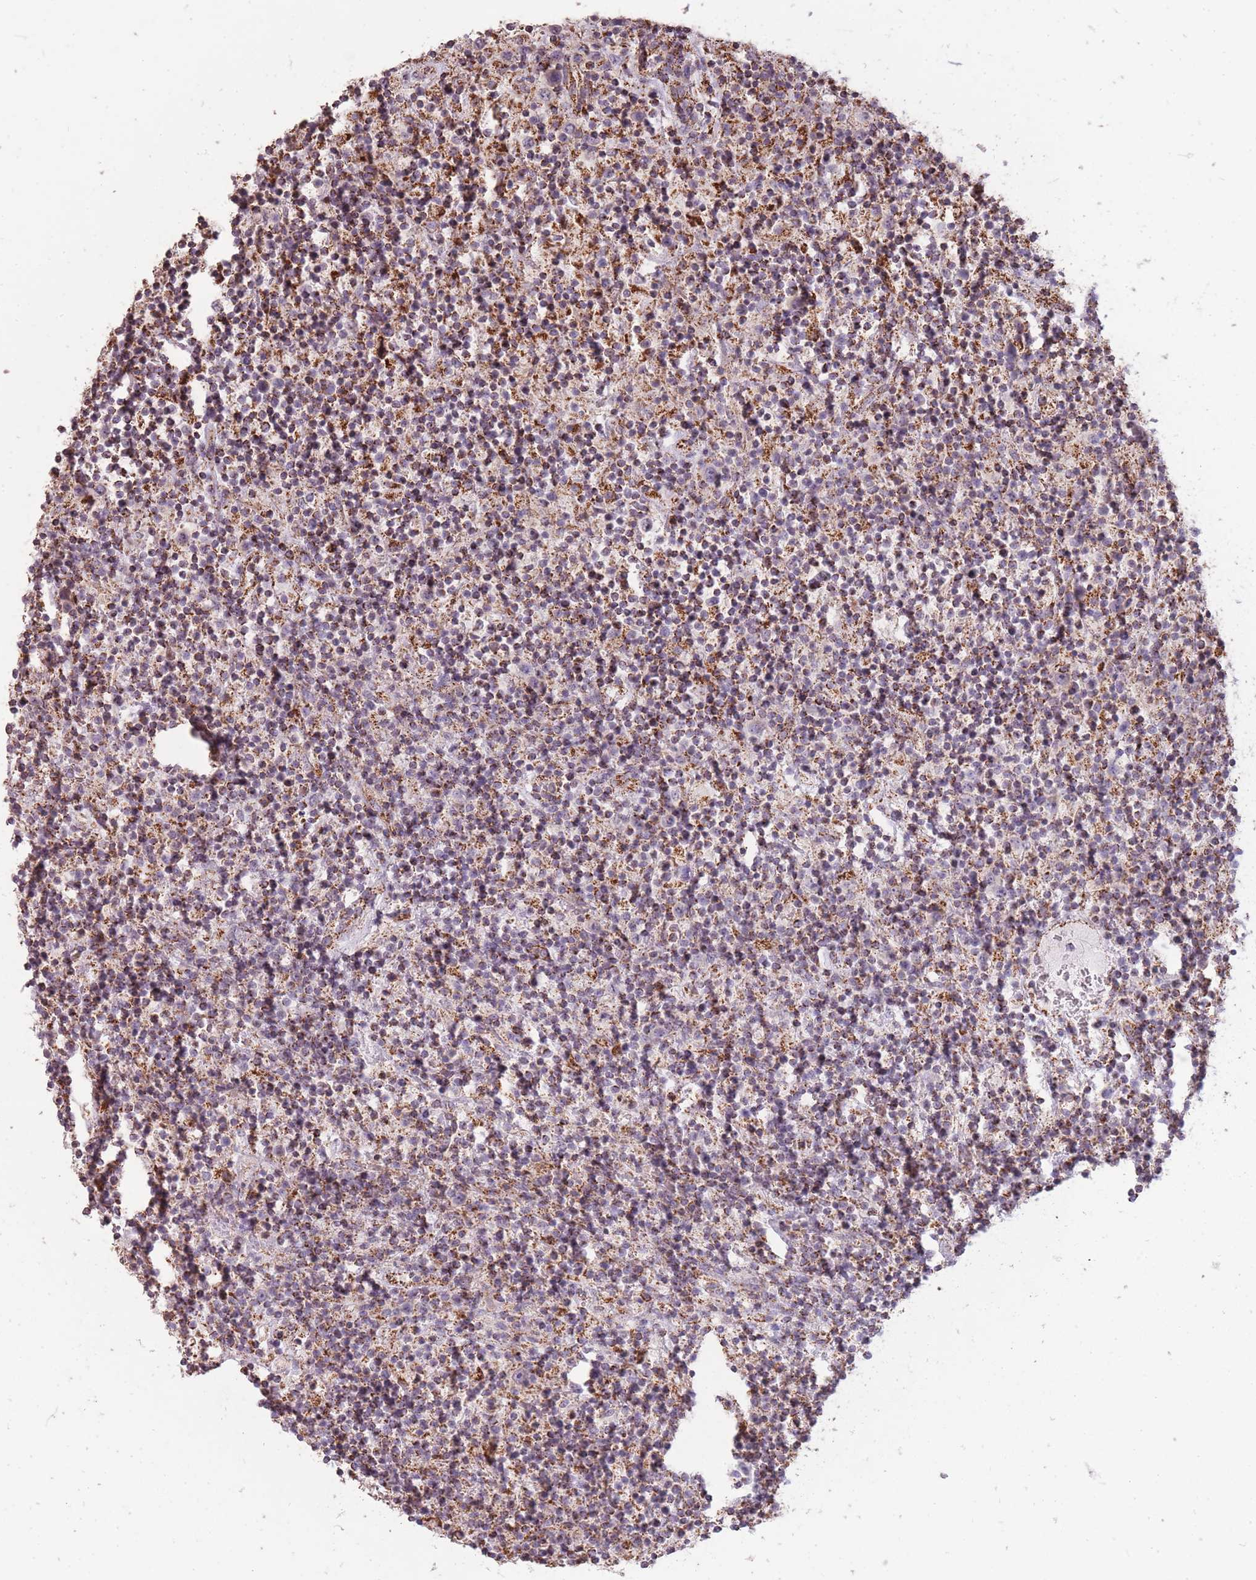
{"staining": {"intensity": "negative", "quantity": "none", "location": "none"}, "tissue": "lymphoma", "cell_type": "Tumor cells", "image_type": "cancer", "snomed": [{"axis": "morphology", "description": "Hodgkin's disease, NOS"}, {"axis": "topography", "description": "Lymph node"}], "caption": "The histopathology image shows no significant expression in tumor cells of Hodgkin's disease. The staining was performed using DAB to visualize the protein expression in brown, while the nuclei were stained in blue with hematoxylin (Magnification: 20x).", "gene": "CNOT8", "patient": {"sex": "male", "age": 70}}